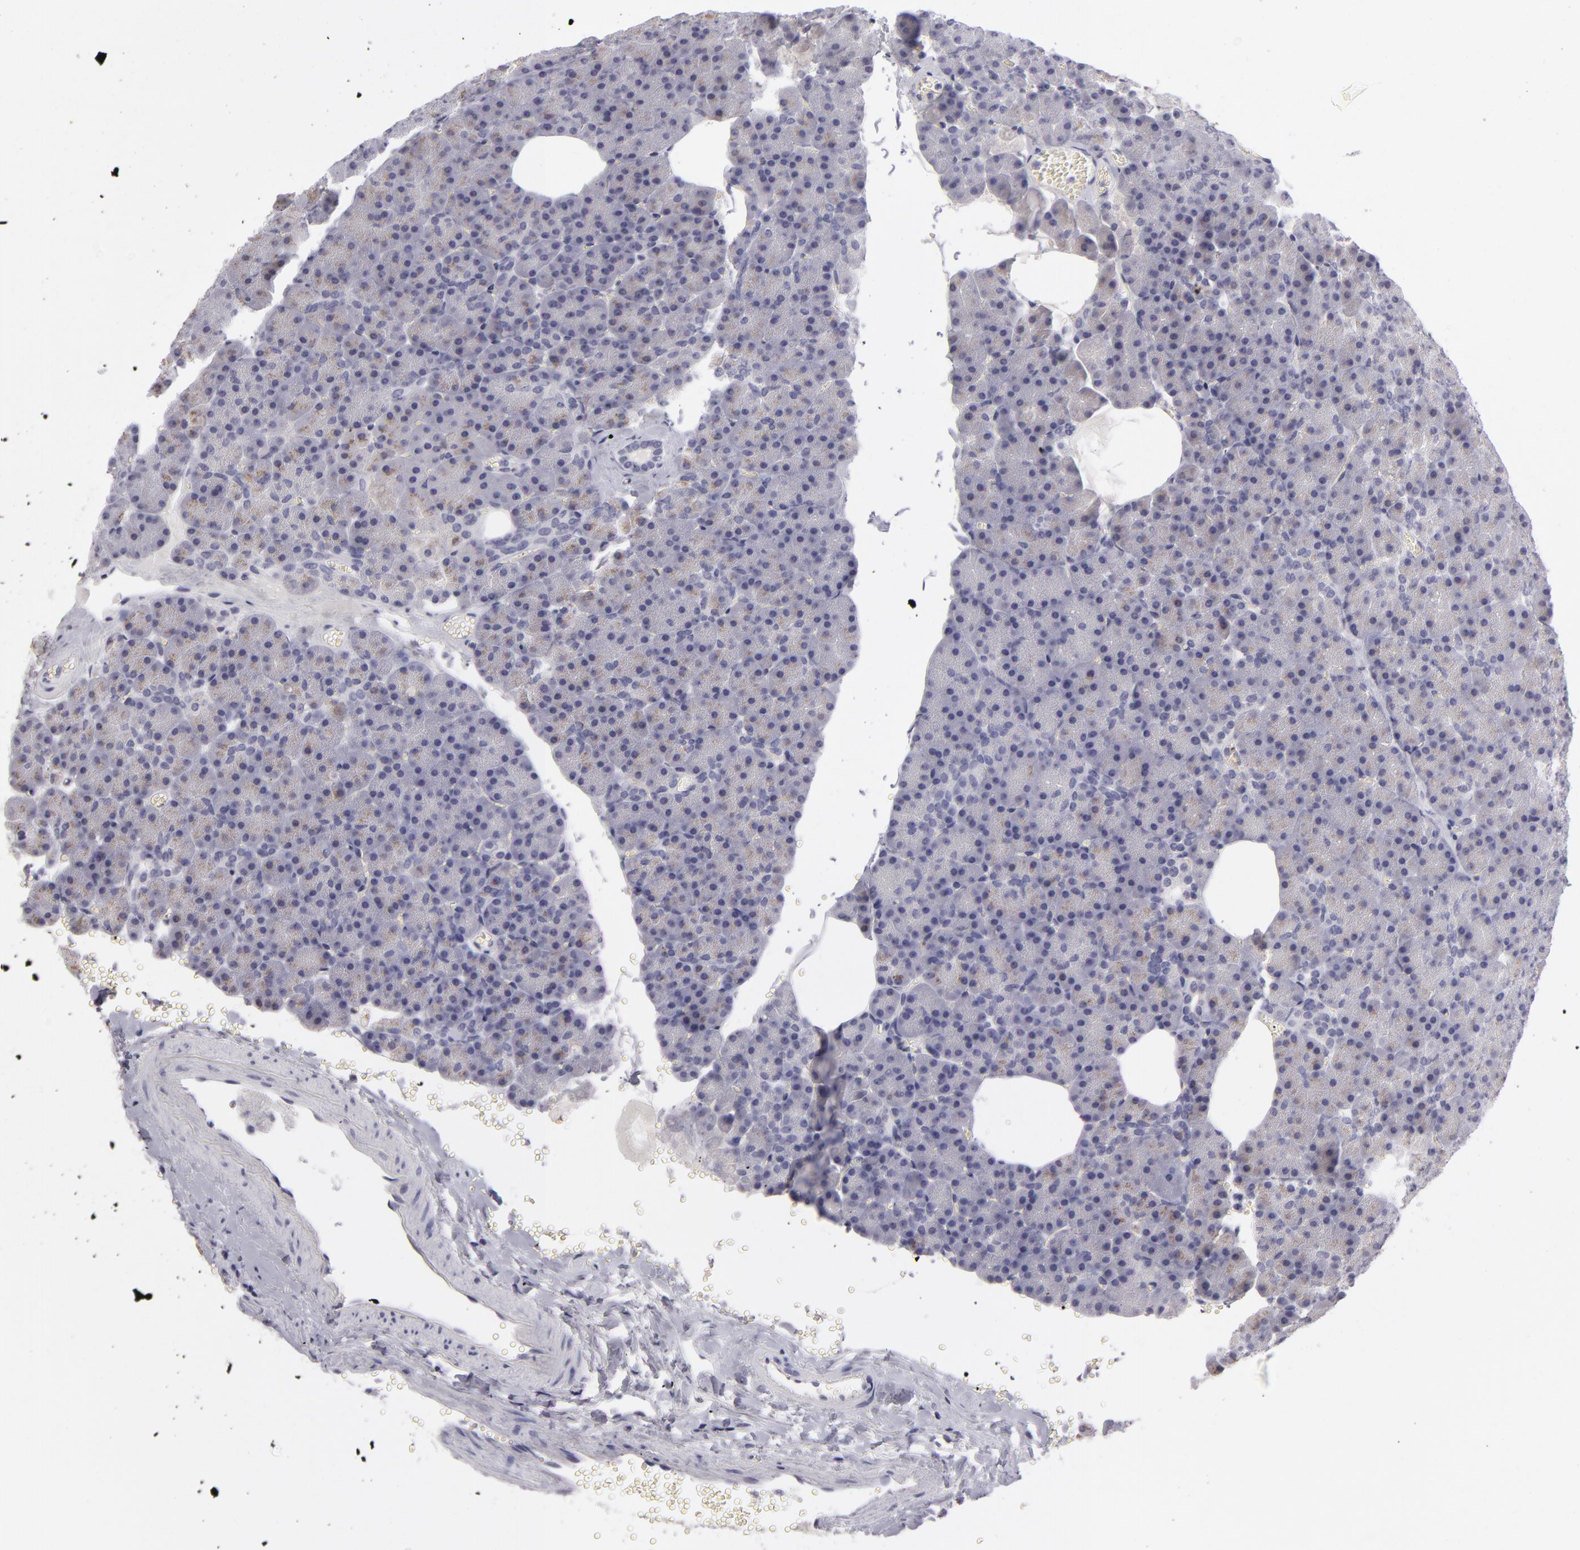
{"staining": {"intensity": "negative", "quantity": "none", "location": "none"}, "tissue": "pancreas", "cell_type": "Exocrine glandular cells", "image_type": "normal", "snomed": [{"axis": "morphology", "description": "Normal tissue, NOS"}, {"axis": "topography", "description": "Pancreas"}], "caption": "DAB (3,3'-diaminobenzidine) immunohistochemical staining of benign human pancreas displays no significant positivity in exocrine glandular cells. The staining was performed using DAB (3,3'-diaminobenzidine) to visualize the protein expression in brown, while the nuclei were stained in blue with hematoxylin (Magnification: 20x).", "gene": "TNNC1", "patient": {"sex": "female", "age": 35}}